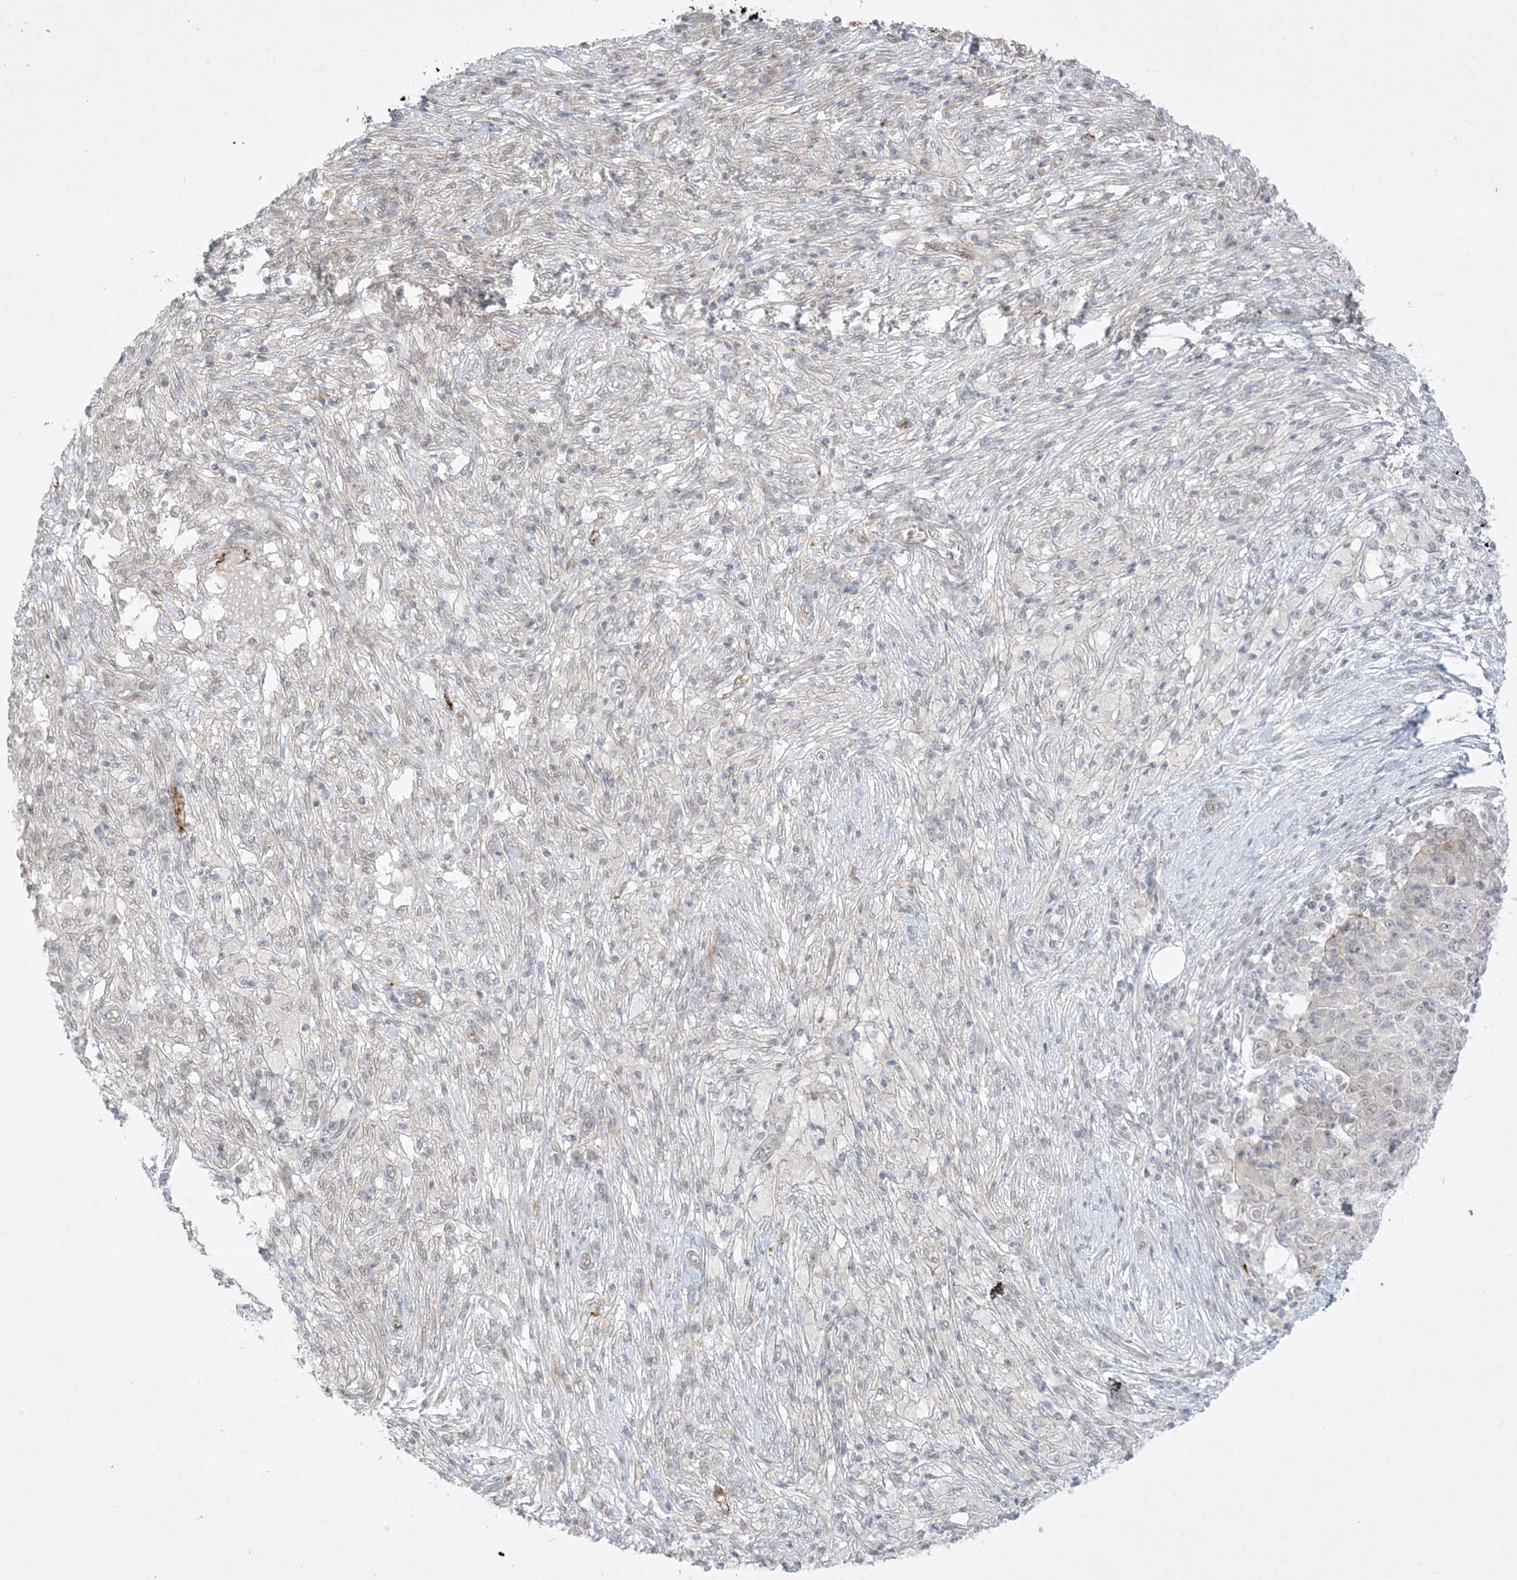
{"staining": {"intensity": "weak", "quantity": "25%-75%", "location": "nuclear"}, "tissue": "ovarian cancer", "cell_type": "Tumor cells", "image_type": "cancer", "snomed": [{"axis": "morphology", "description": "Carcinoma, endometroid"}, {"axis": "topography", "description": "Ovary"}], "caption": "Tumor cells exhibit weak nuclear expression in approximately 25%-75% of cells in ovarian cancer.", "gene": "PTK6", "patient": {"sex": "female", "age": 42}}